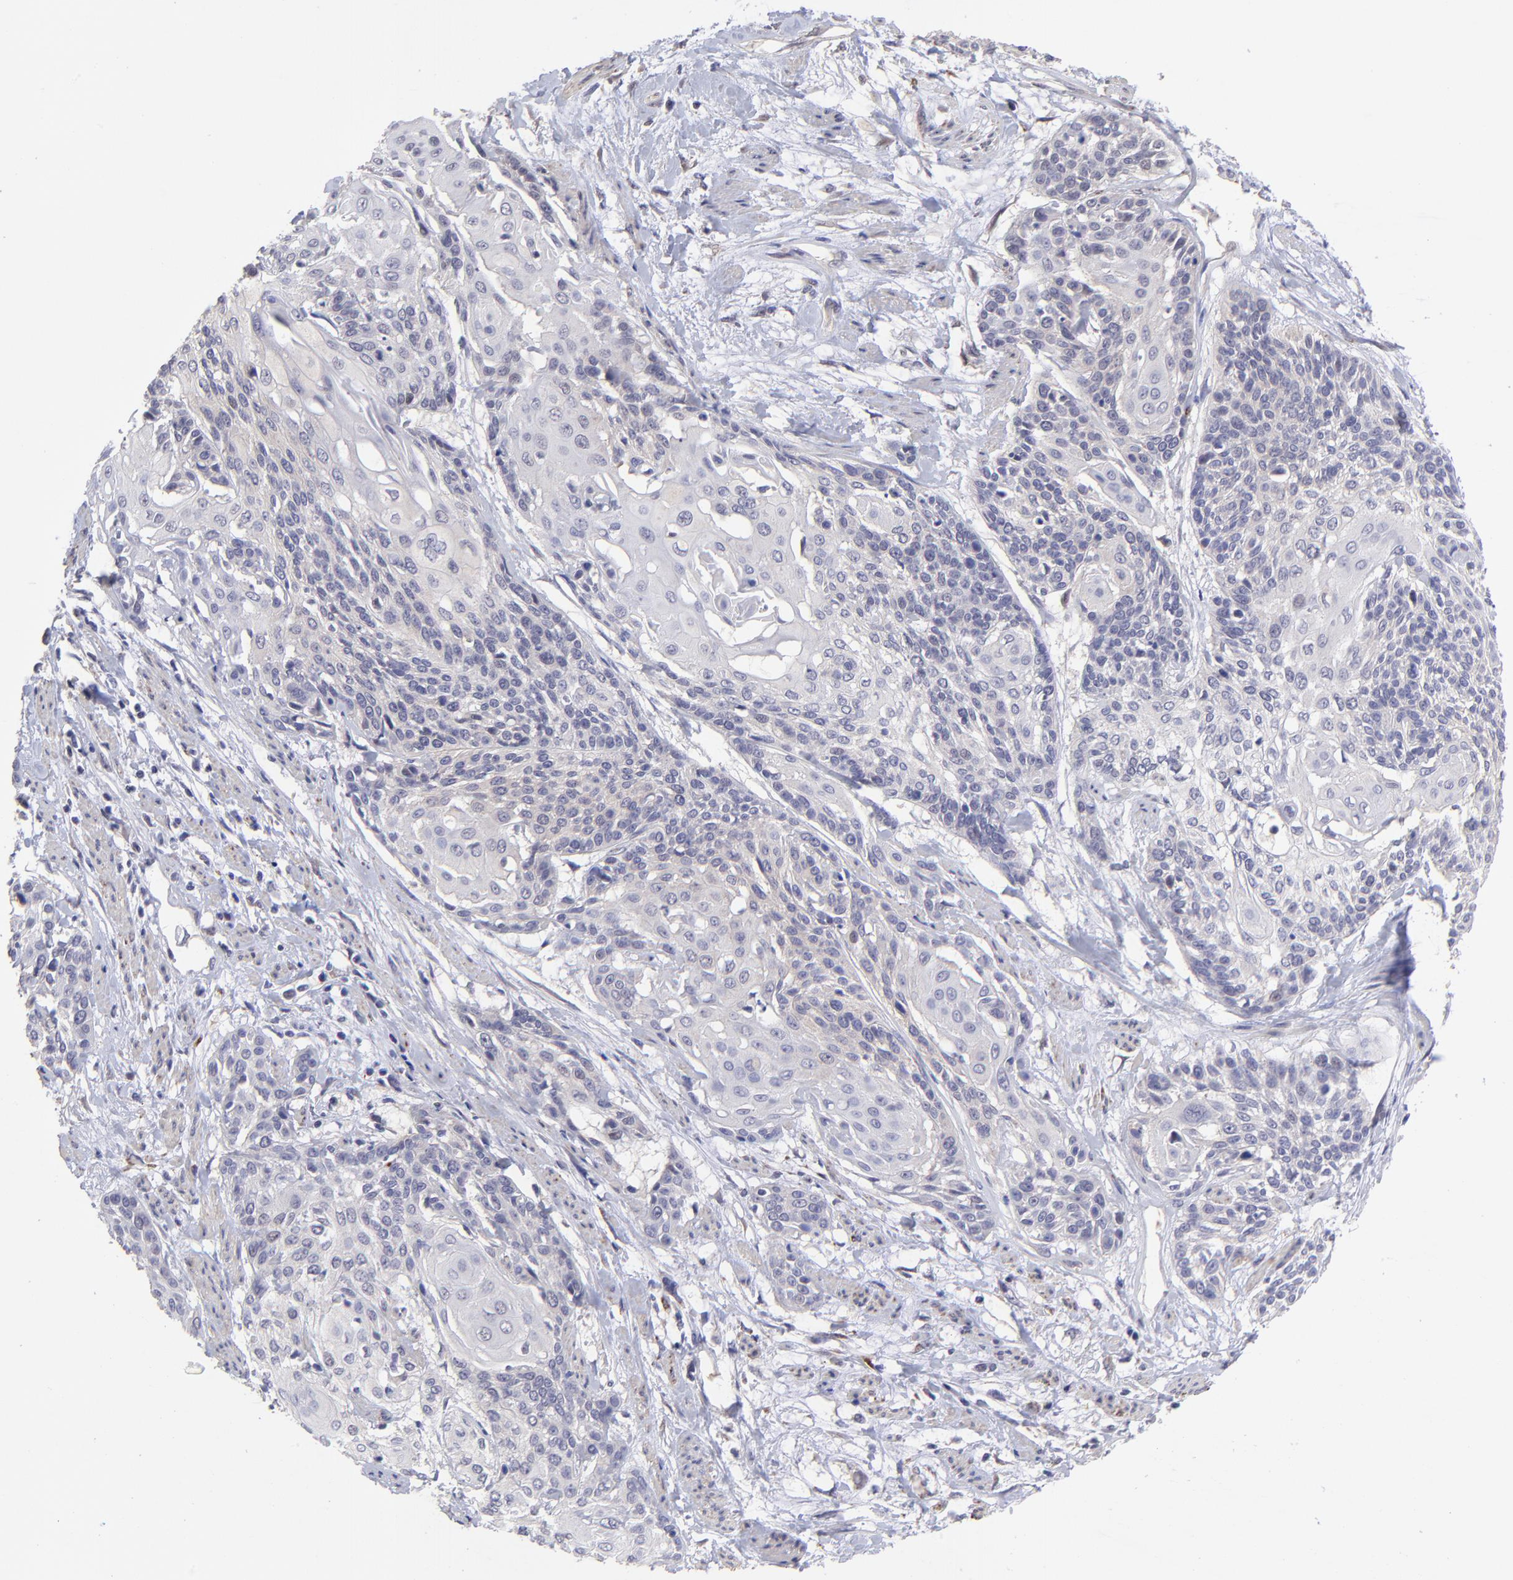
{"staining": {"intensity": "negative", "quantity": "none", "location": "none"}, "tissue": "cervical cancer", "cell_type": "Tumor cells", "image_type": "cancer", "snomed": [{"axis": "morphology", "description": "Squamous cell carcinoma, NOS"}, {"axis": "topography", "description": "Cervix"}], "caption": "This is an immunohistochemistry (IHC) histopathology image of human cervical squamous cell carcinoma. There is no staining in tumor cells.", "gene": "NSF", "patient": {"sex": "female", "age": 54}}